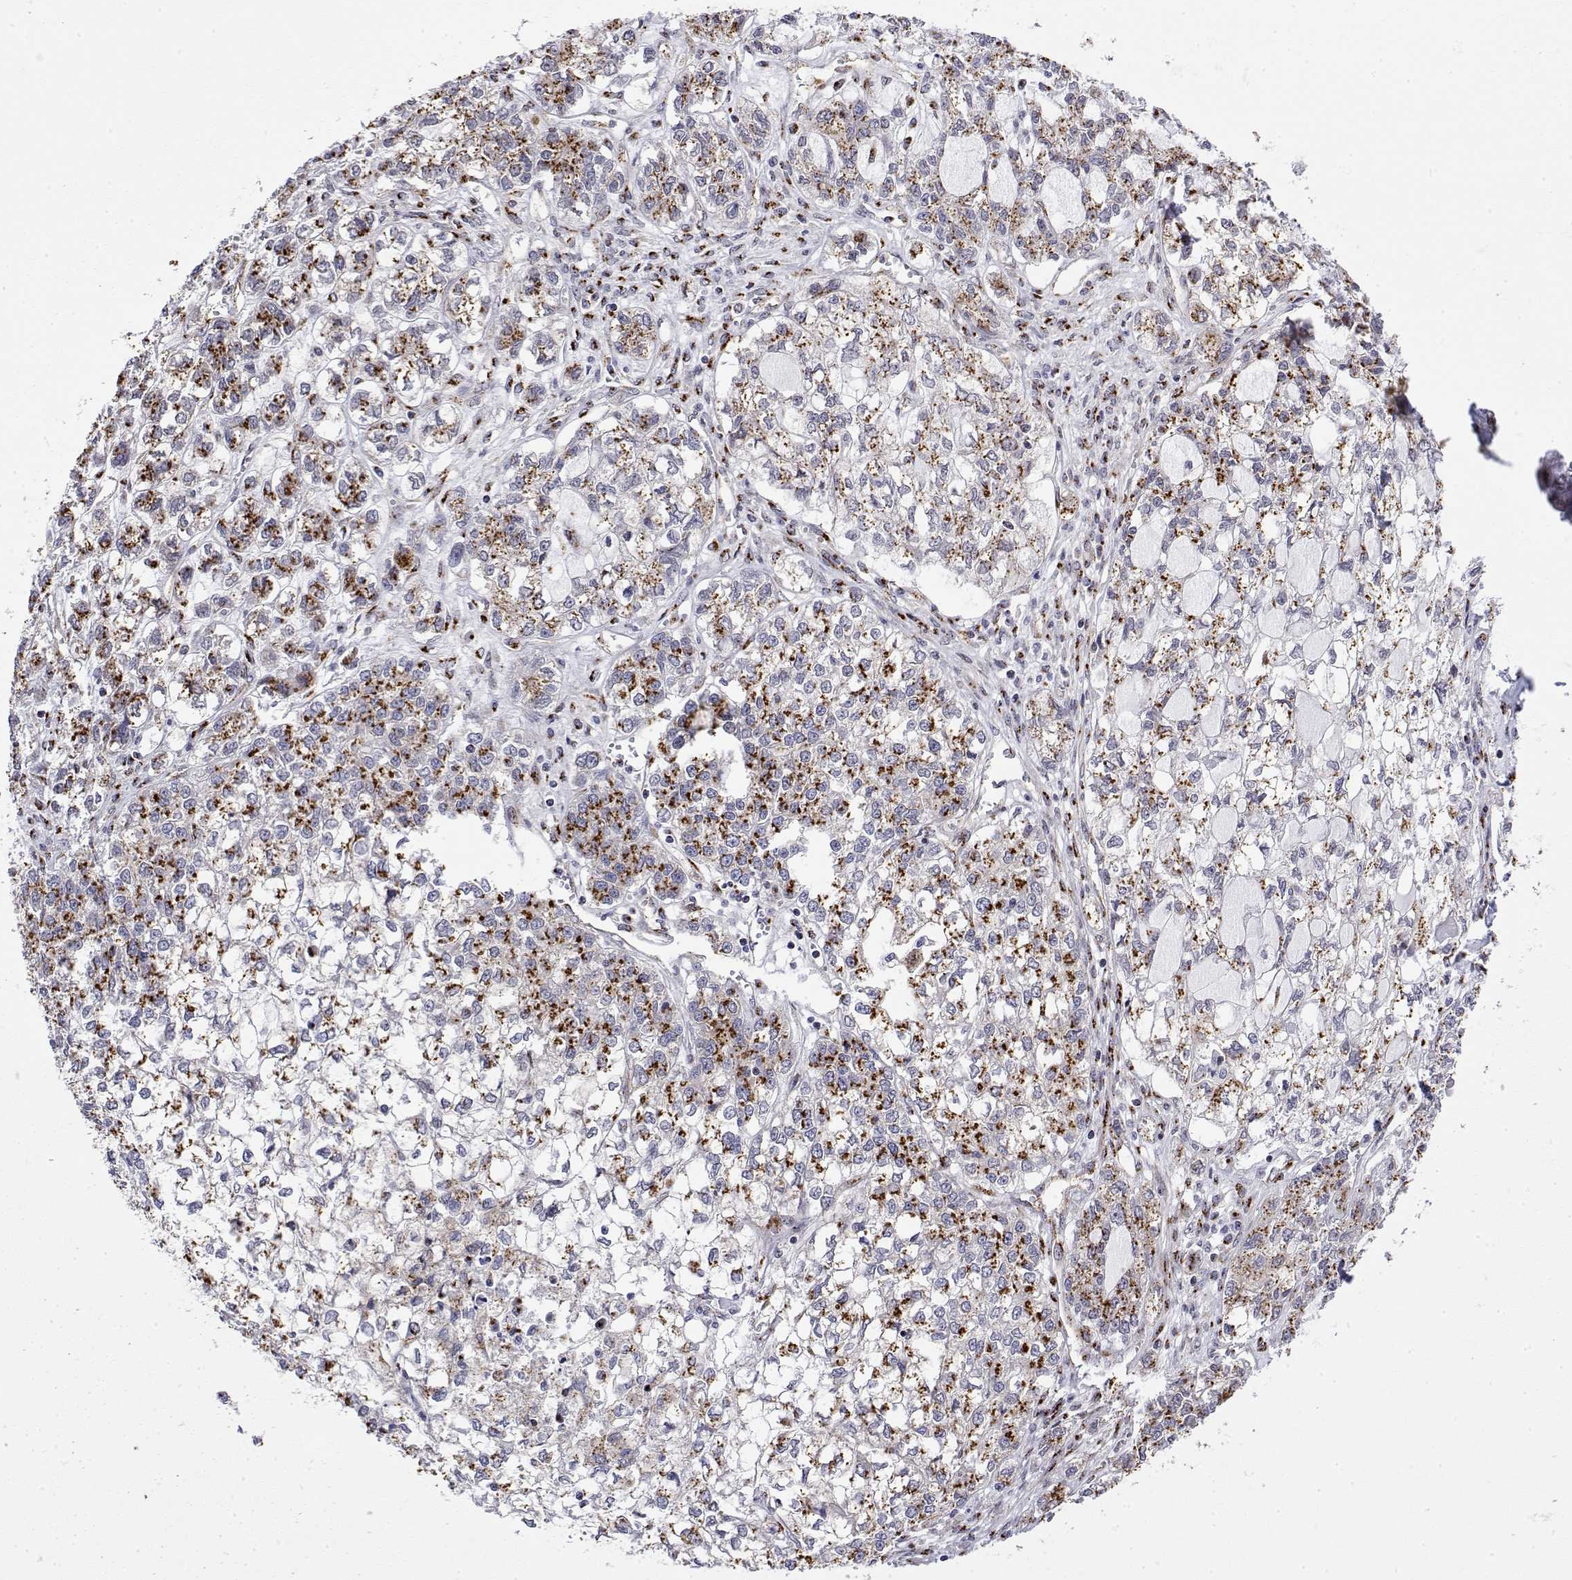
{"staining": {"intensity": "strong", "quantity": "25%-75%", "location": "cytoplasmic/membranous"}, "tissue": "ovarian cancer", "cell_type": "Tumor cells", "image_type": "cancer", "snomed": [{"axis": "morphology", "description": "Carcinoma, endometroid"}, {"axis": "topography", "description": "Ovary"}], "caption": "The photomicrograph demonstrates staining of endometroid carcinoma (ovarian), revealing strong cytoplasmic/membranous protein positivity (brown color) within tumor cells. (brown staining indicates protein expression, while blue staining denotes nuclei).", "gene": "YIPF3", "patient": {"sex": "female", "age": 64}}